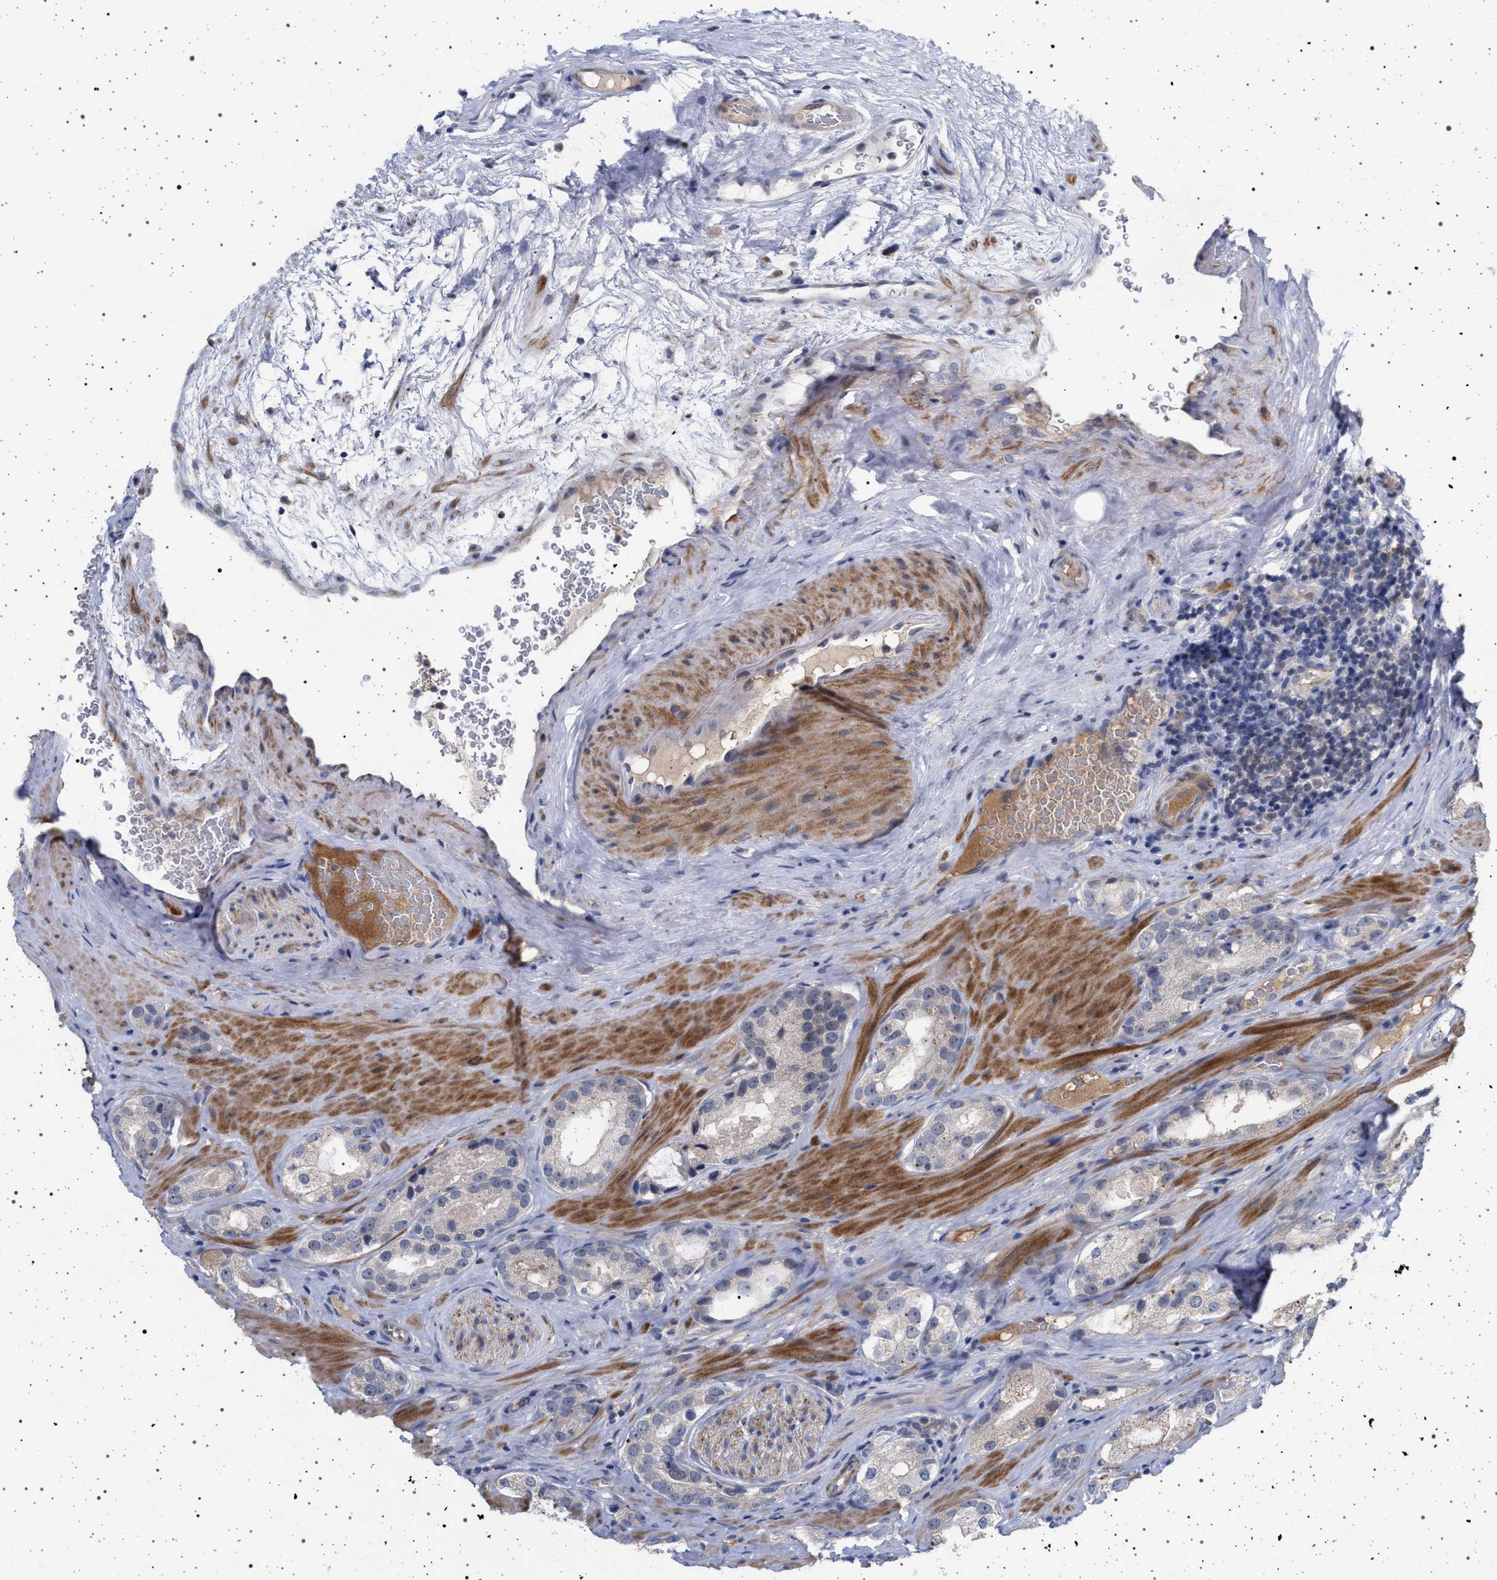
{"staining": {"intensity": "negative", "quantity": "none", "location": "none"}, "tissue": "prostate cancer", "cell_type": "Tumor cells", "image_type": "cancer", "snomed": [{"axis": "morphology", "description": "Adenocarcinoma, High grade"}, {"axis": "topography", "description": "Prostate"}], "caption": "A micrograph of adenocarcinoma (high-grade) (prostate) stained for a protein displays no brown staining in tumor cells.", "gene": "RBM48", "patient": {"sex": "male", "age": 63}}